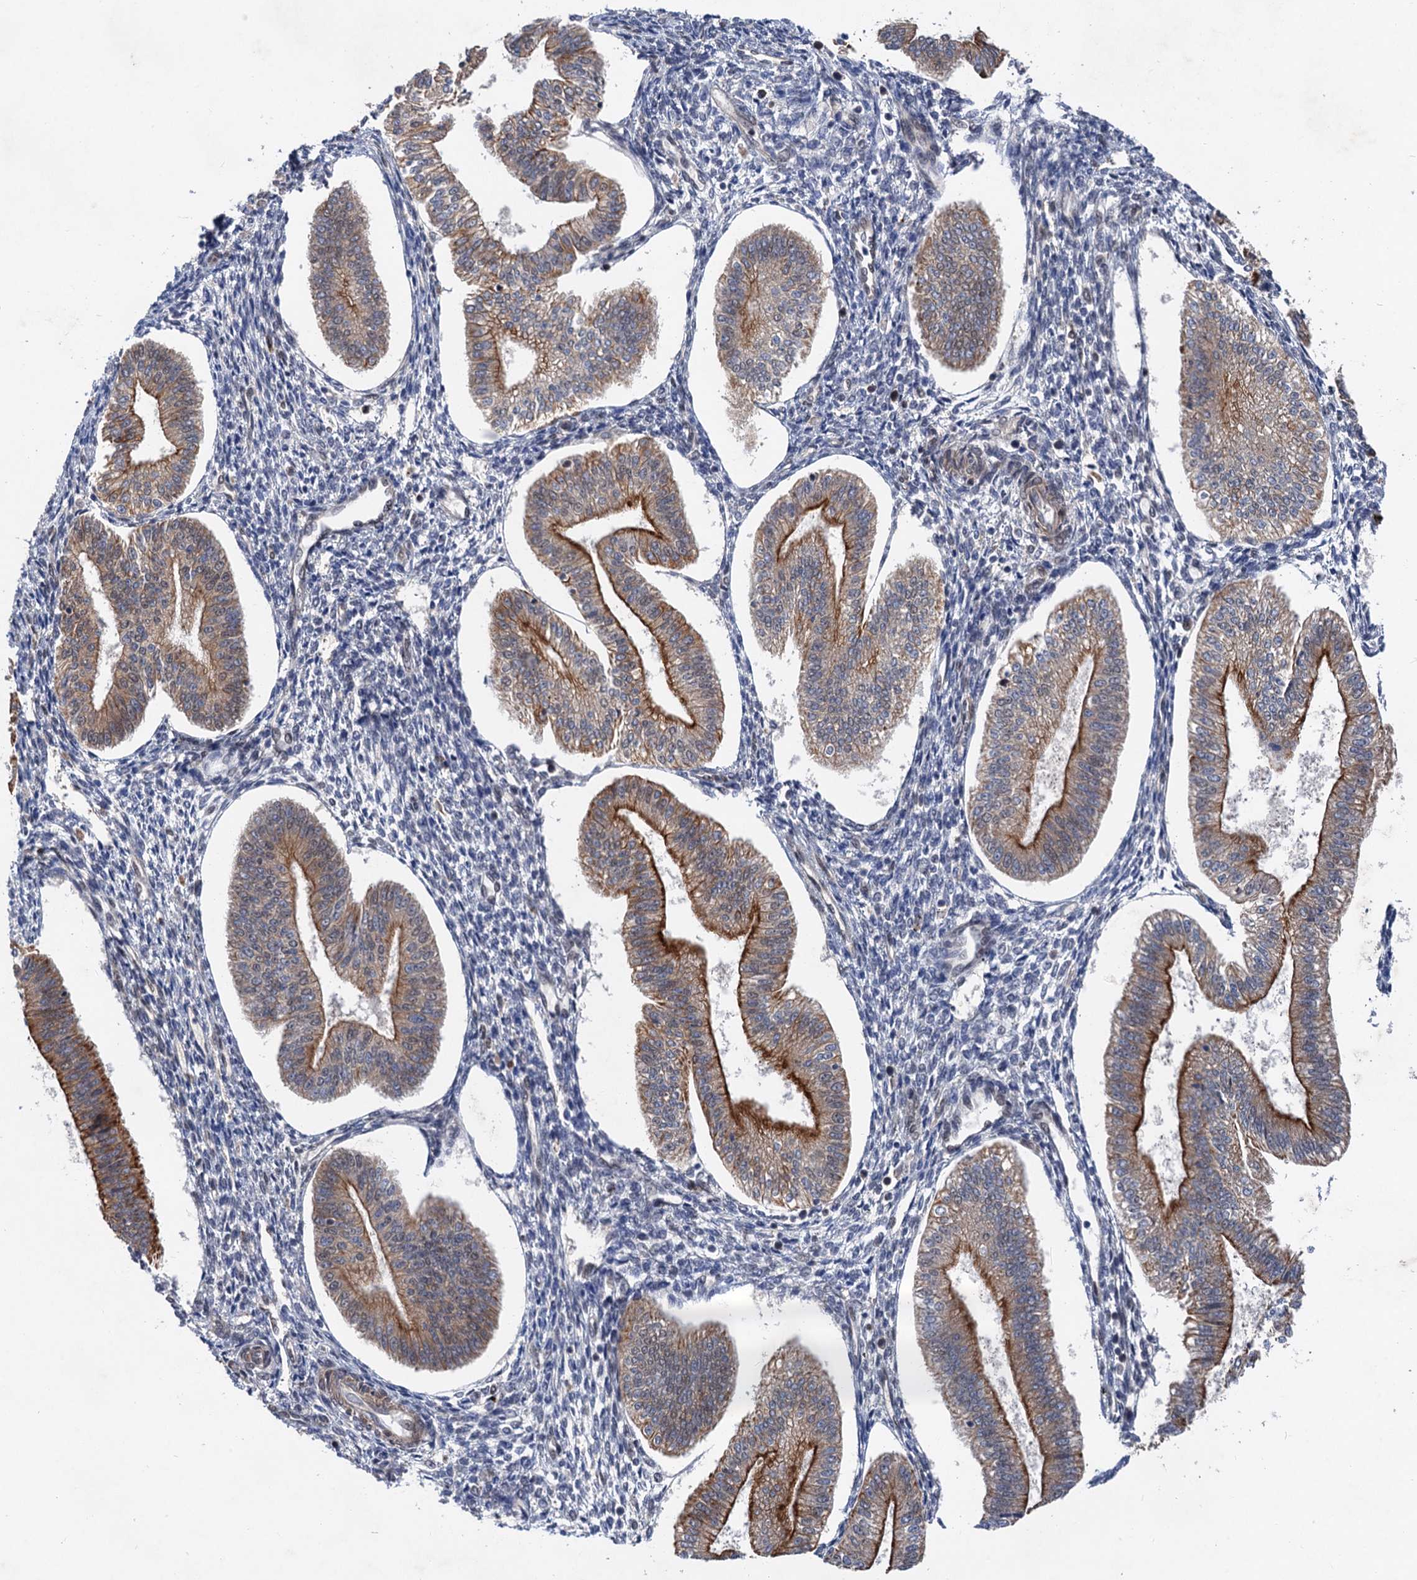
{"staining": {"intensity": "negative", "quantity": "none", "location": "none"}, "tissue": "endometrium", "cell_type": "Cells in endometrial stroma", "image_type": "normal", "snomed": [{"axis": "morphology", "description": "Normal tissue, NOS"}, {"axis": "topography", "description": "Endometrium"}], "caption": "The image demonstrates no significant positivity in cells in endometrial stroma of endometrium.", "gene": "TTC31", "patient": {"sex": "female", "age": 34}}